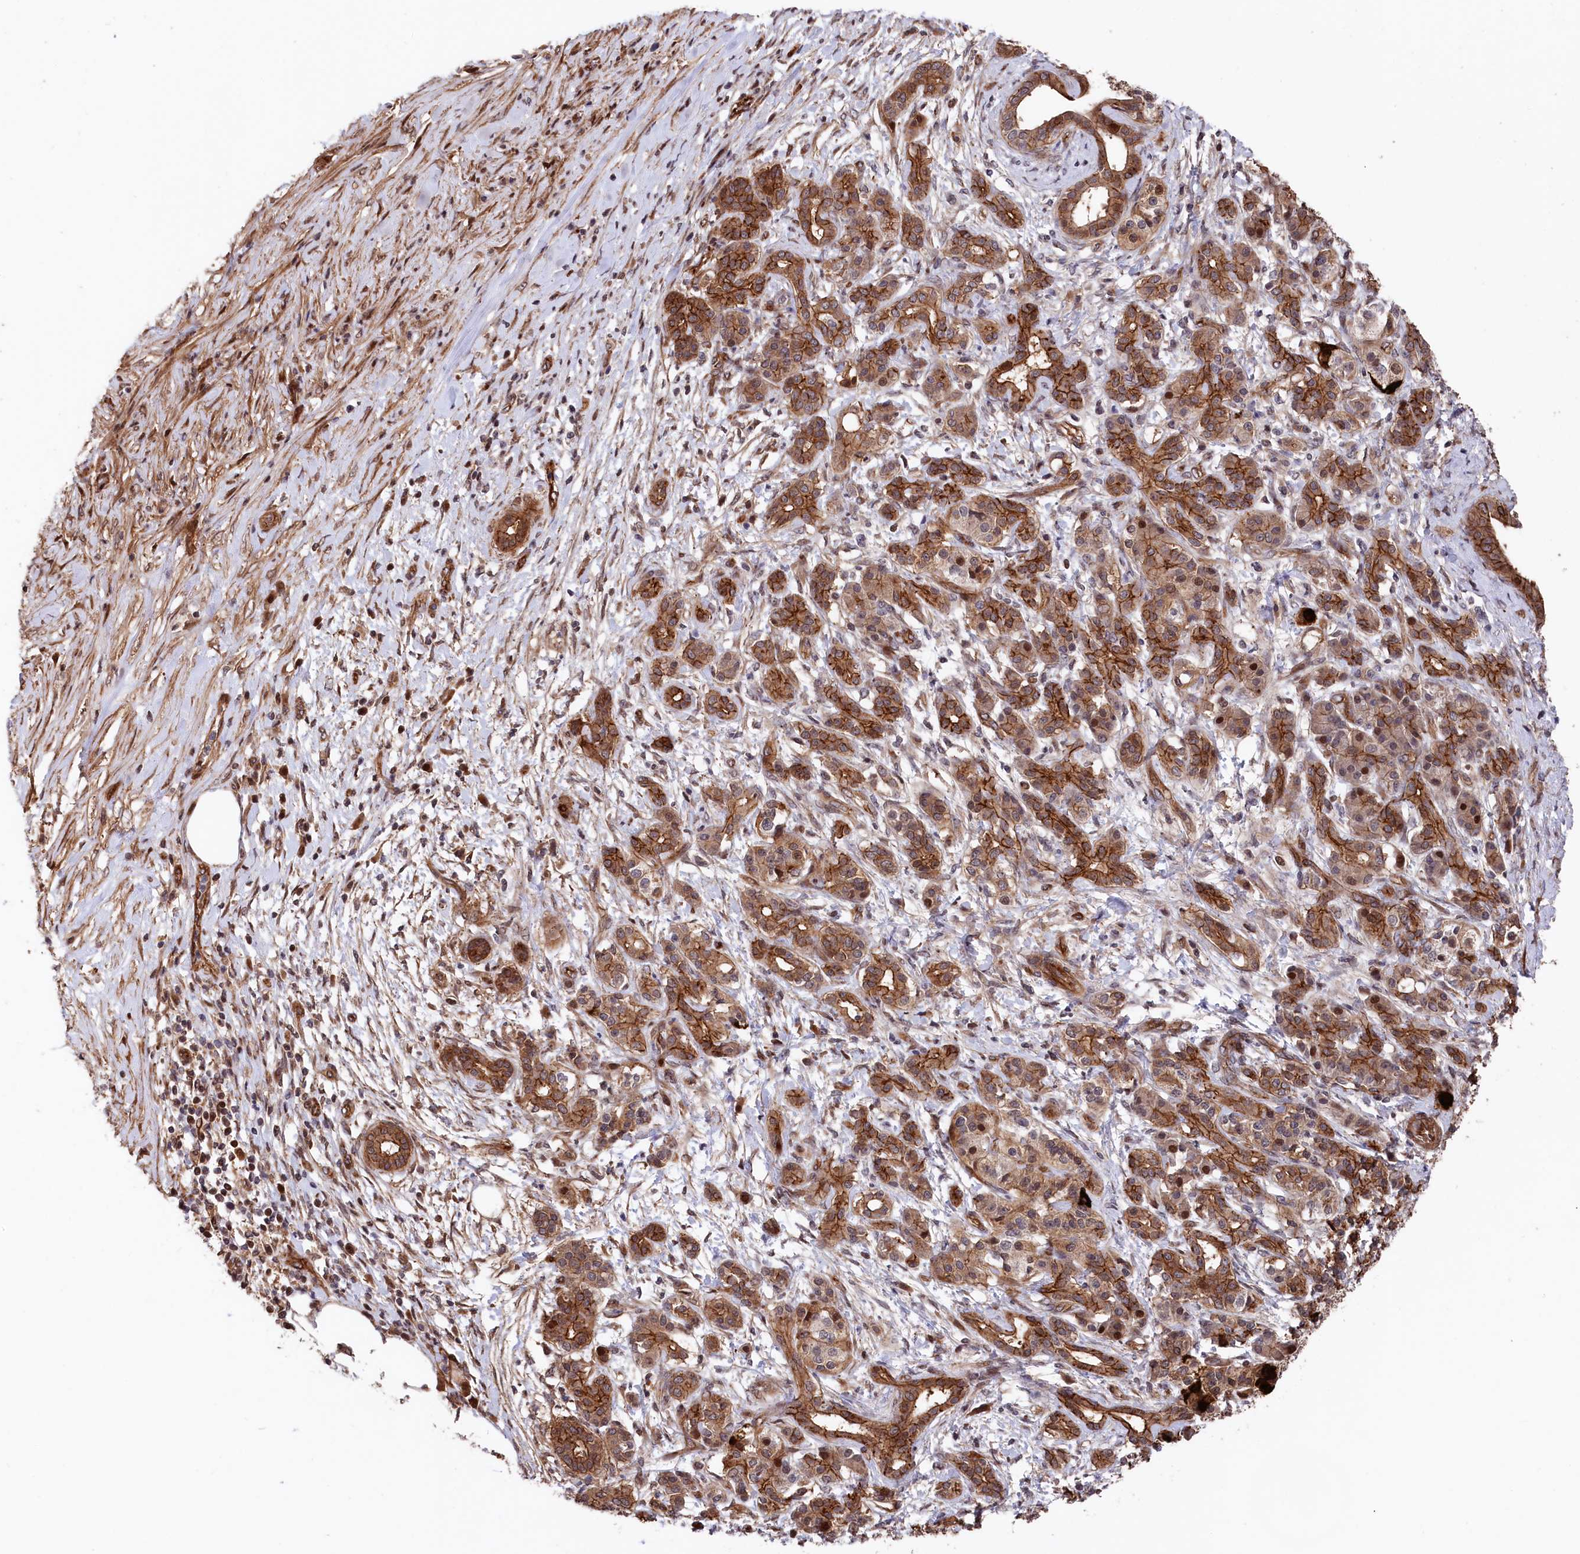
{"staining": {"intensity": "strong", "quantity": ">75%", "location": "cytoplasmic/membranous"}, "tissue": "pancreatic cancer", "cell_type": "Tumor cells", "image_type": "cancer", "snomed": [{"axis": "morphology", "description": "Adenocarcinoma, NOS"}, {"axis": "topography", "description": "Pancreas"}], "caption": "A high-resolution image shows immunohistochemistry staining of adenocarcinoma (pancreatic), which displays strong cytoplasmic/membranous staining in about >75% of tumor cells. Ihc stains the protein of interest in brown and the nuclei are stained blue.", "gene": "TNKS1BP1", "patient": {"sex": "female", "age": 55}}